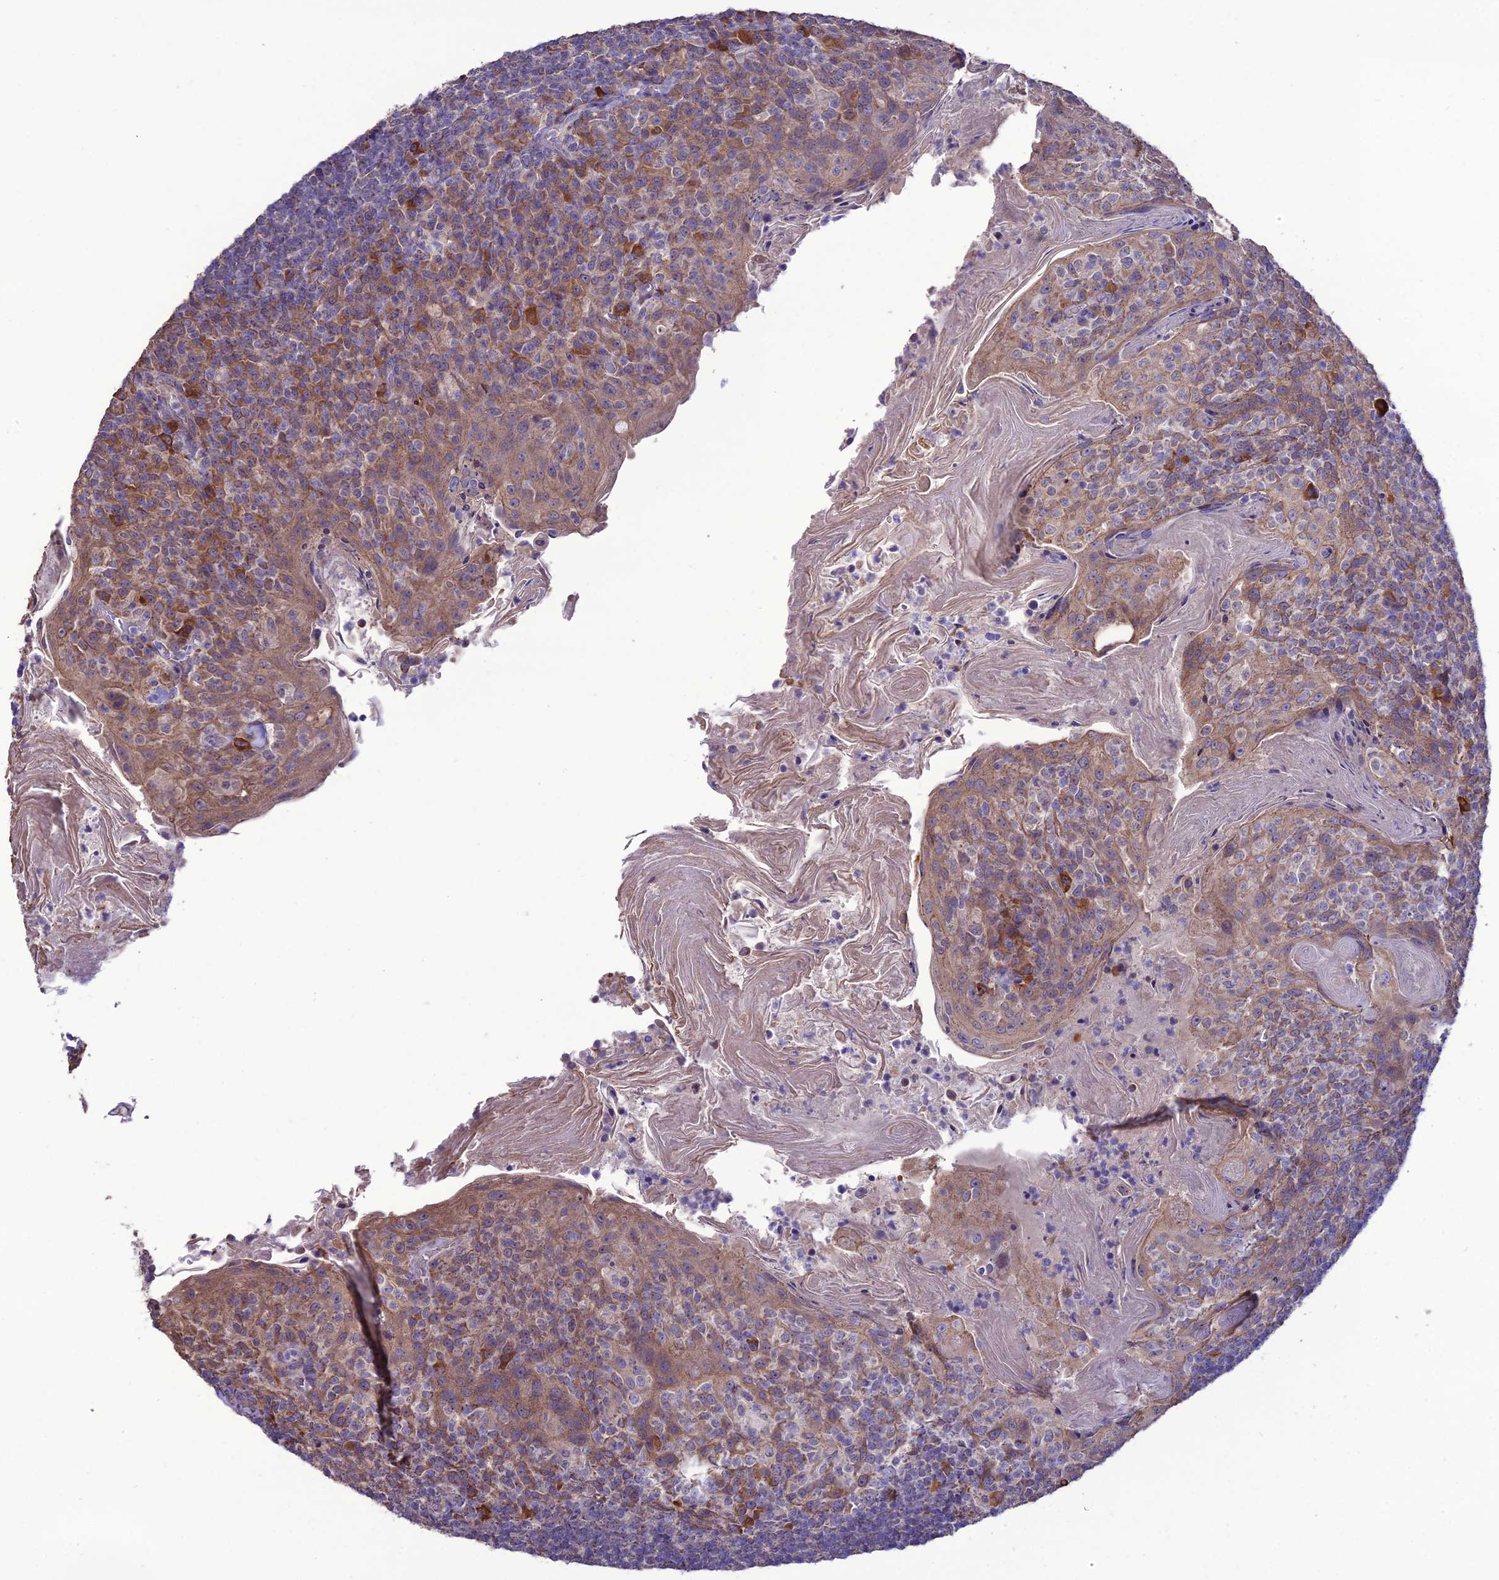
{"staining": {"intensity": "moderate", "quantity": "<25%", "location": "cytoplasmic/membranous"}, "tissue": "tonsil", "cell_type": "Germinal center cells", "image_type": "normal", "snomed": [{"axis": "morphology", "description": "Normal tissue, NOS"}, {"axis": "topography", "description": "Tonsil"}], "caption": "The micrograph demonstrates a brown stain indicating the presence of a protein in the cytoplasmic/membranous of germinal center cells in tonsil.", "gene": "HOGA1", "patient": {"sex": "female", "age": 10}}